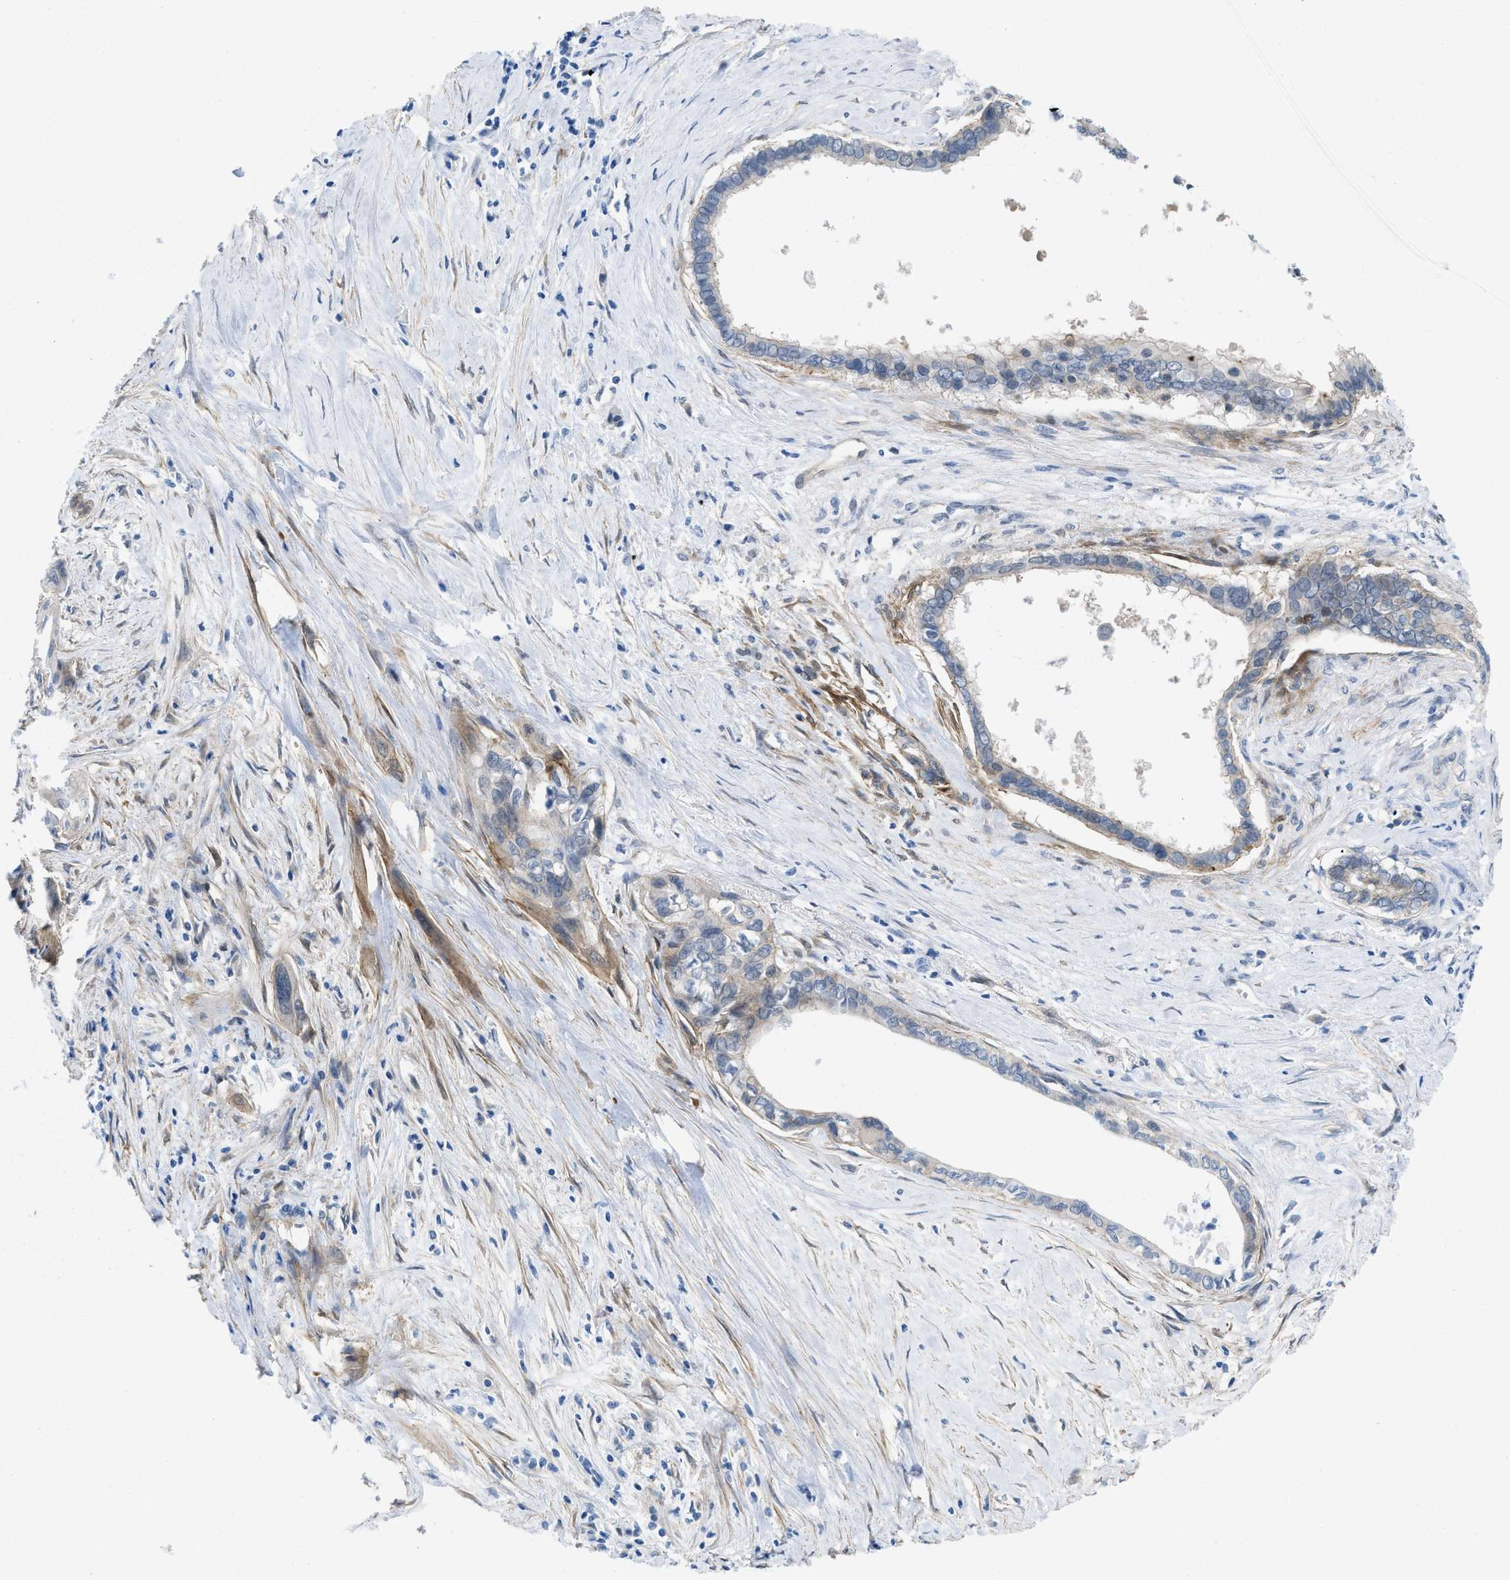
{"staining": {"intensity": "moderate", "quantity": "<25%", "location": "cytoplasmic/membranous"}, "tissue": "pancreatic cancer", "cell_type": "Tumor cells", "image_type": "cancer", "snomed": [{"axis": "morphology", "description": "Adenocarcinoma, NOS"}, {"axis": "topography", "description": "Pancreas"}], "caption": "DAB (3,3'-diaminobenzidine) immunohistochemical staining of pancreatic cancer reveals moderate cytoplasmic/membranous protein expression in about <25% of tumor cells.", "gene": "PDLIM5", "patient": {"sex": "male", "age": 73}}